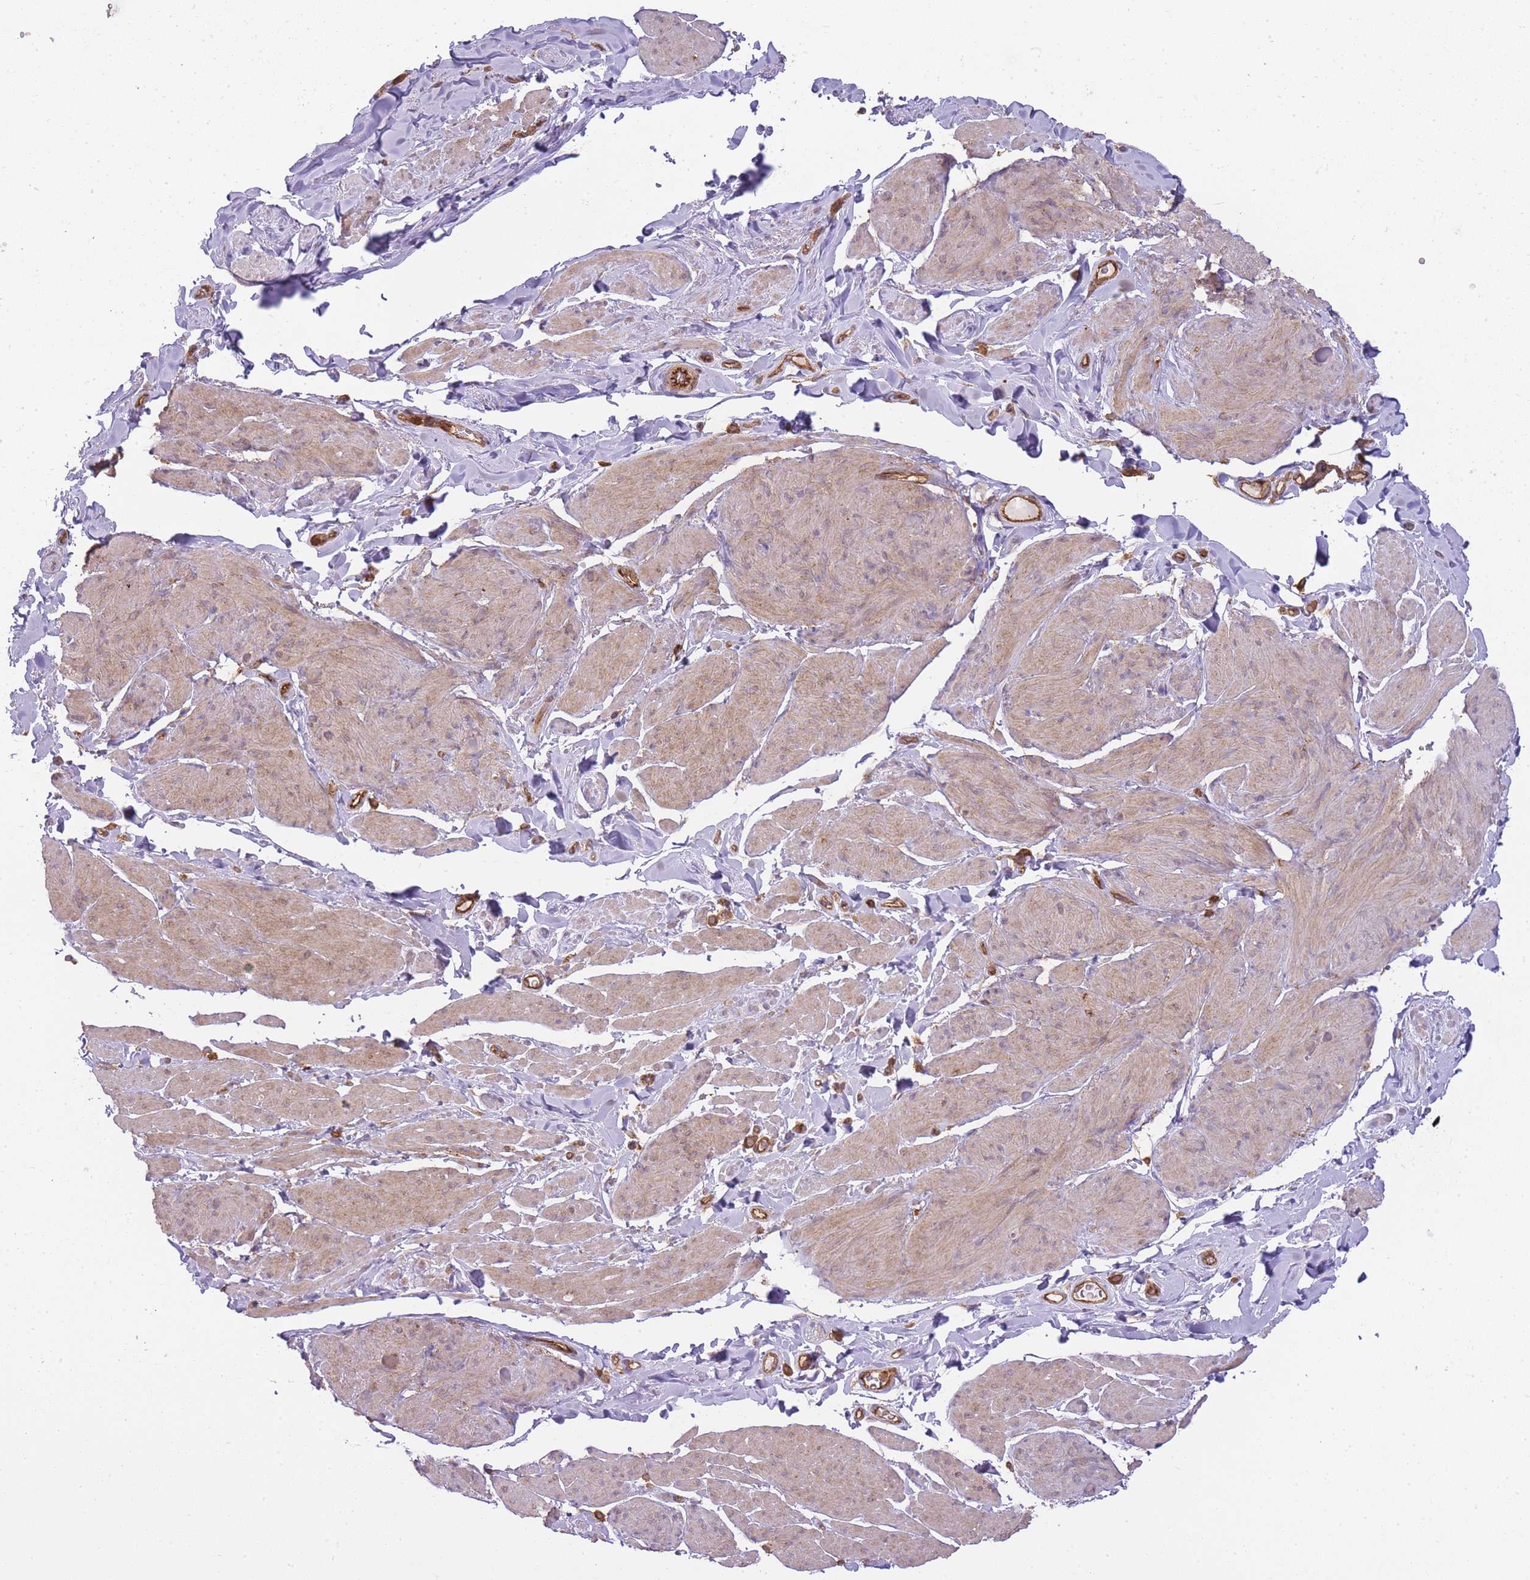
{"staining": {"intensity": "moderate", "quantity": "25%-75%", "location": "cytoplasmic/membranous"}, "tissue": "smooth muscle", "cell_type": "Smooth muscle cells", "image_type": "normal", "snomed": [{"axis": "morphology", "description": "Normal tissue, NOS"}, {"axis": "topography", "description": "Smooth muscle"}, {"axis": "topography", "description": "Peripheral nerve tissue"}], "caption": "Moderate cytoplasmic/membranous expression is seen in approximately 25%-75% of smooth muscle cells in unremarkable smooth muscle. Immunohistochemistry stains the protein of interest in brown and the nuclei are stained blue.", "gene": "MSN", "patient": {"sex": "male", "age": 69}}